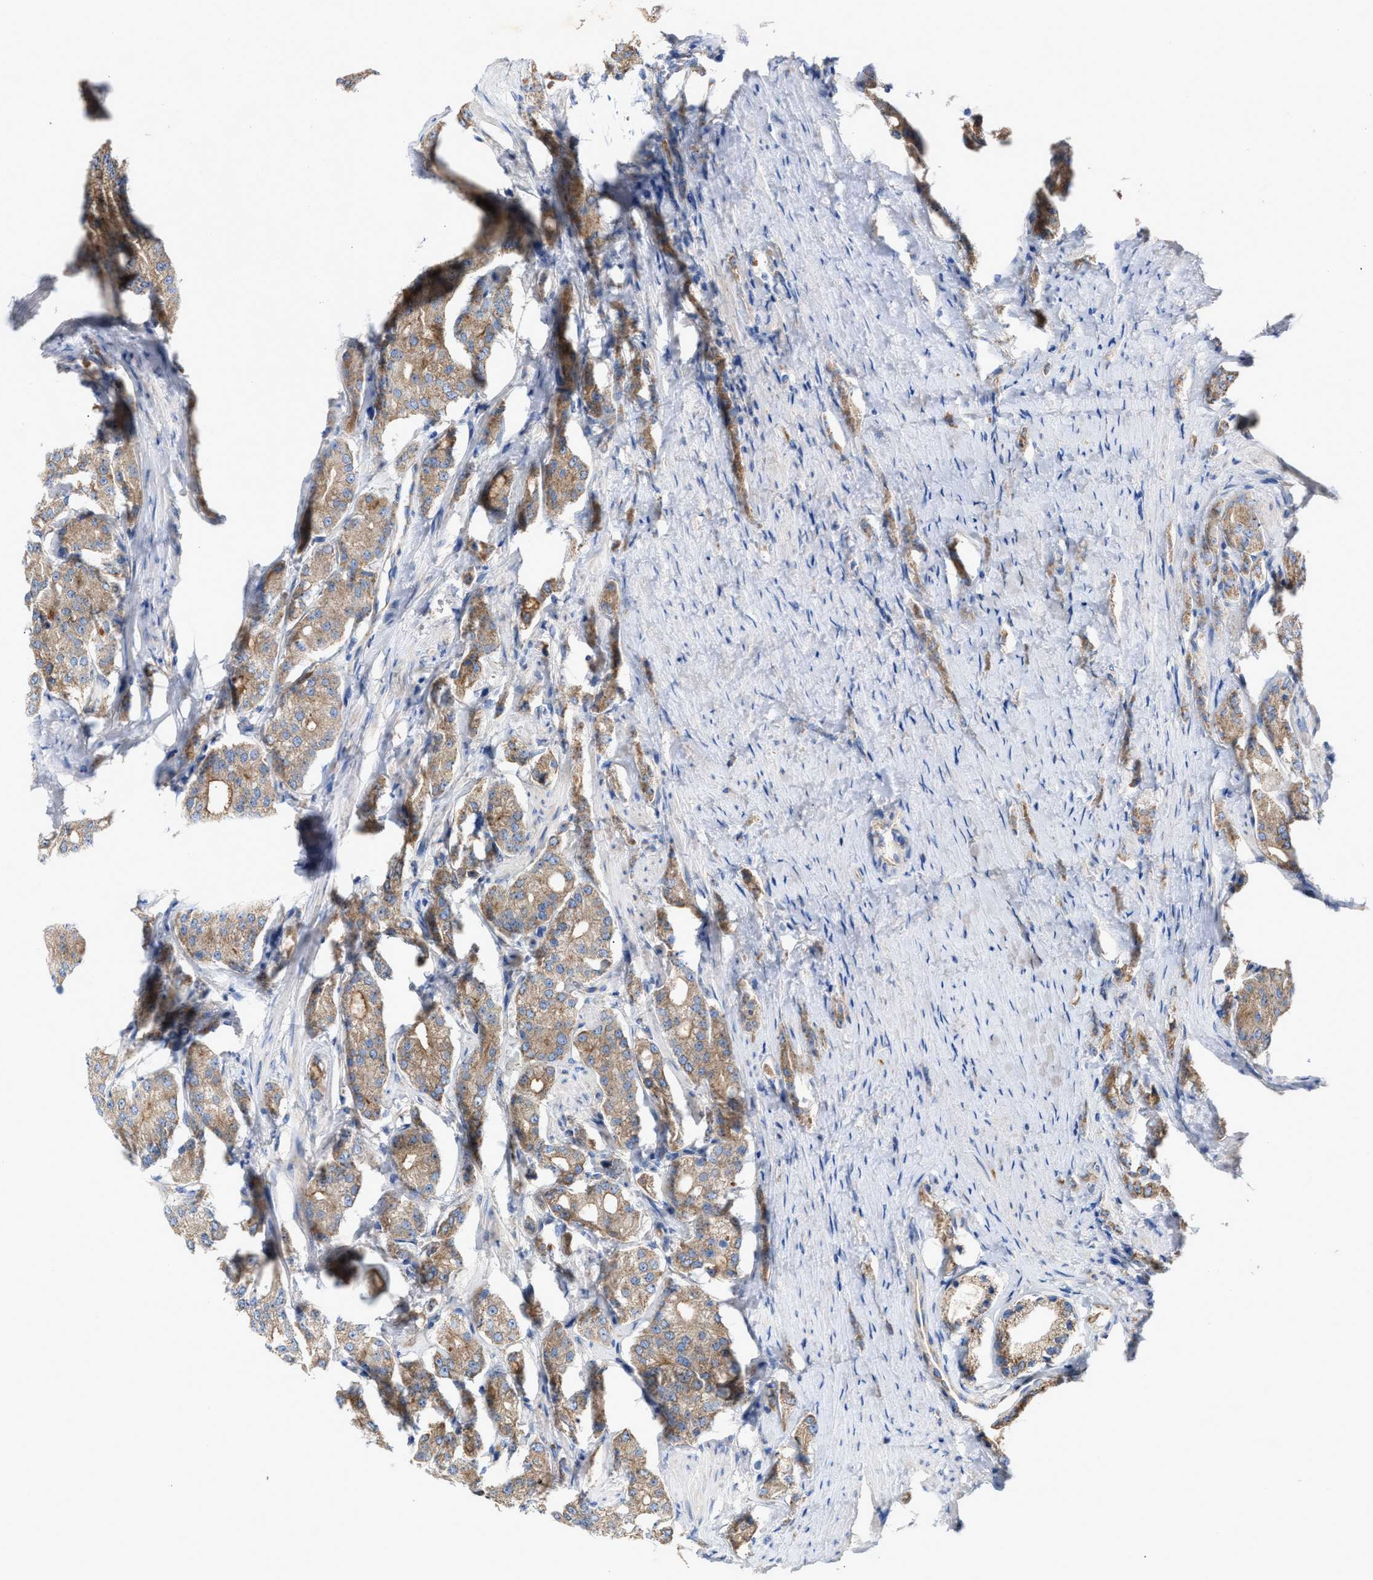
{"staining": {"intensity": "weak", "quantity": ">75%", "location": "cytoplasmic/membranous"}, "tissue": "prostate cancer", "cell_type": "Tumor cells", "image_type": "cancer", "snomed": [{"axis": "morphology", "description": "Adenocarcinoma, High grade"}, {"axis": "topography", "description": "Prostate"}], "caption": "Immunohistochemical staining of adenocarcinoma (high-grade) (prostate) exhibits low levels of weak cytoplasmic/membranous staining in about >75% of tumor cells.", "gene": "OXSM", "patient": {"sex": "male", "age": 71}}